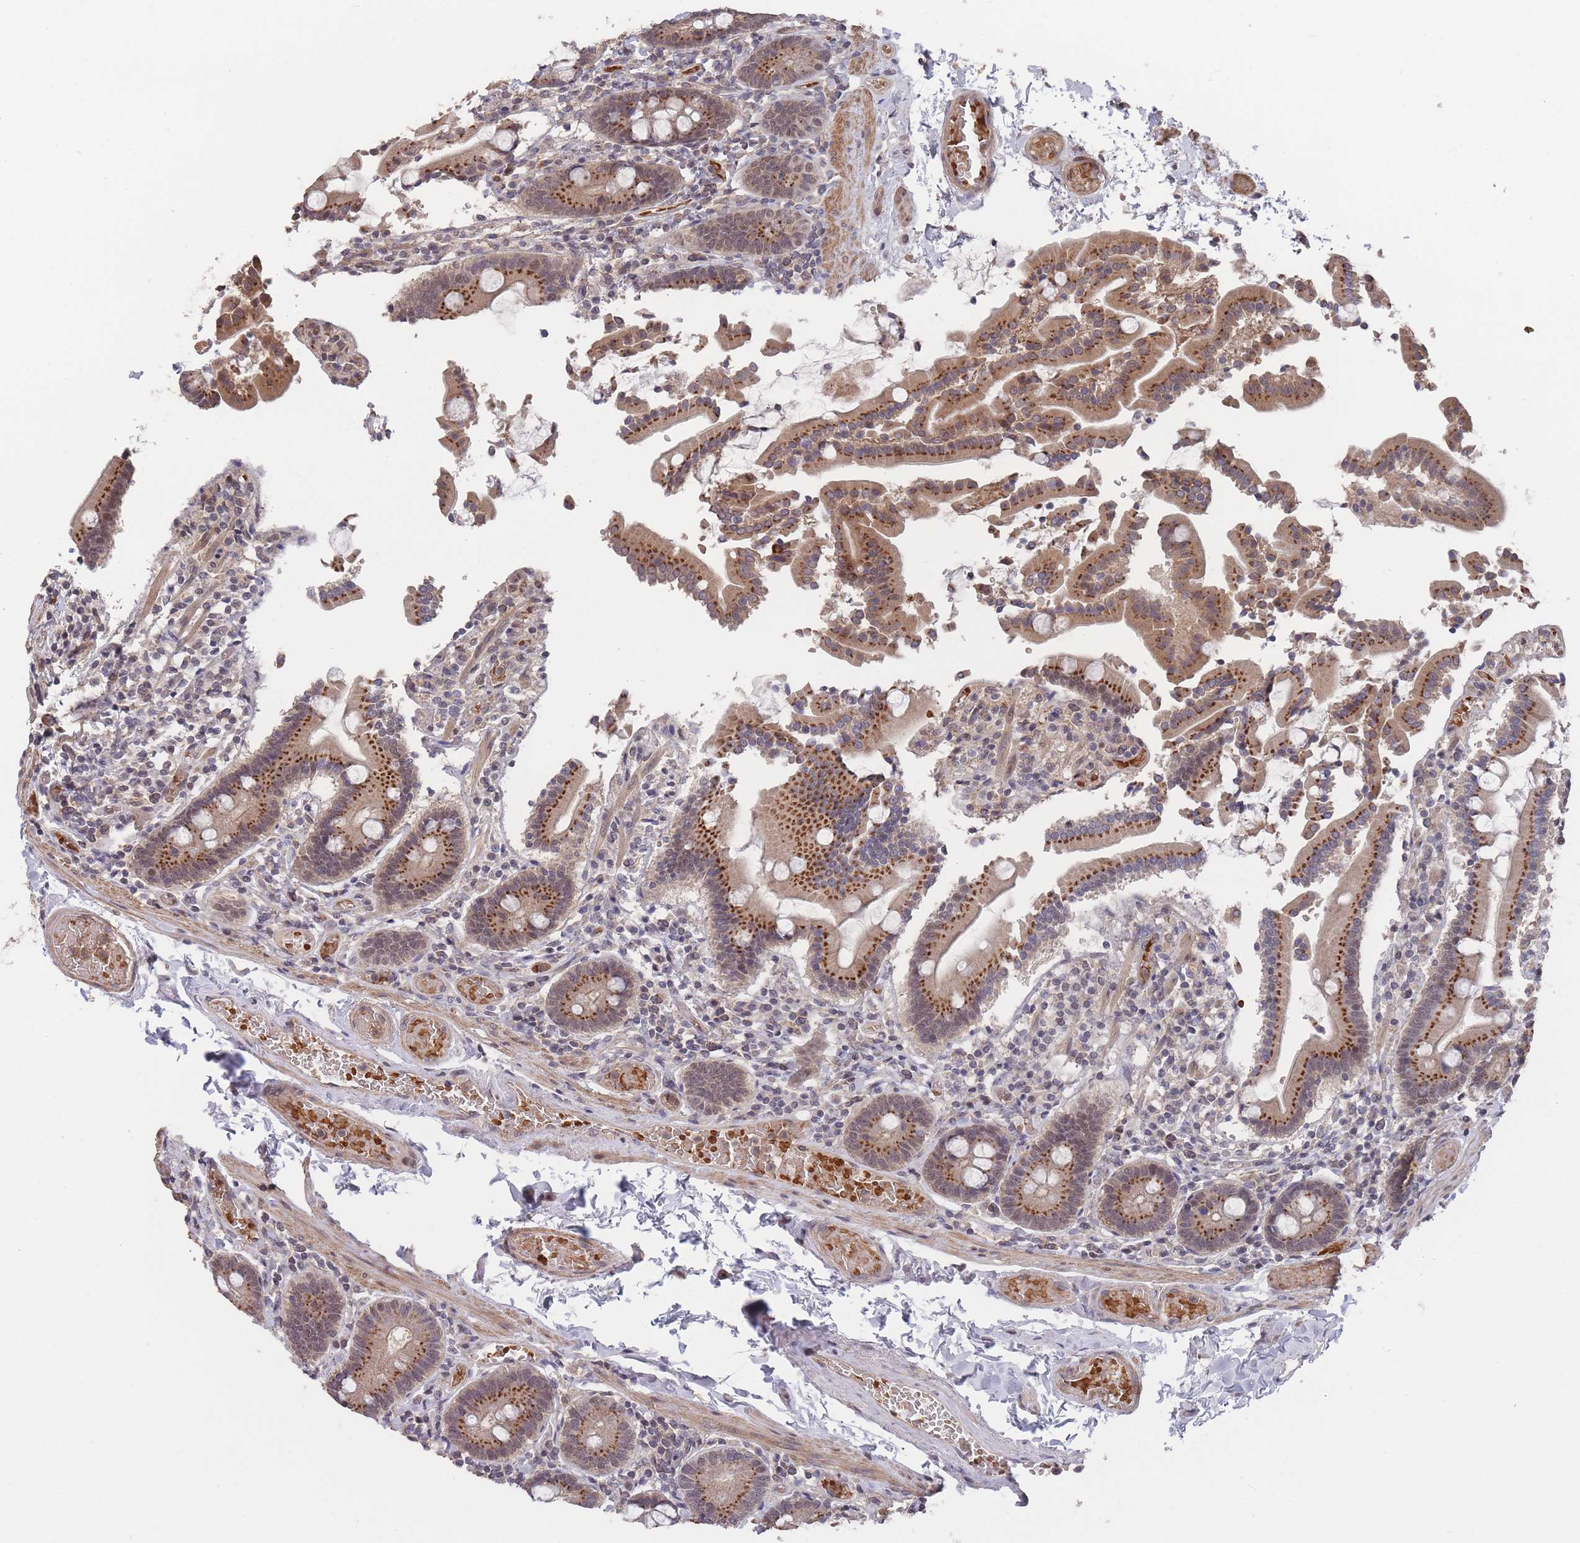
{"staining": {"intensity": "moderate", "quantity": ">75%", "location": "cytoplasmic/membranous"}, "tissue": "duodenum", "cell_type": "Glandular cells", "image_type": "normal", "snomed": [{"axis": "morphology", "description": "Normal tissue, NOS"}, {"axis": "topography", "description": "Duodenum"}], "caption": "Immunohistochemistry image of unremarkable human duodenum stained for a protein (brown), which reveals medium levels of moderate cytoplasmic/membranous staining in approximately >75% of glandular cells.", "gene": "SF3B1", "patient": {"sex": "male", "age": 55}}